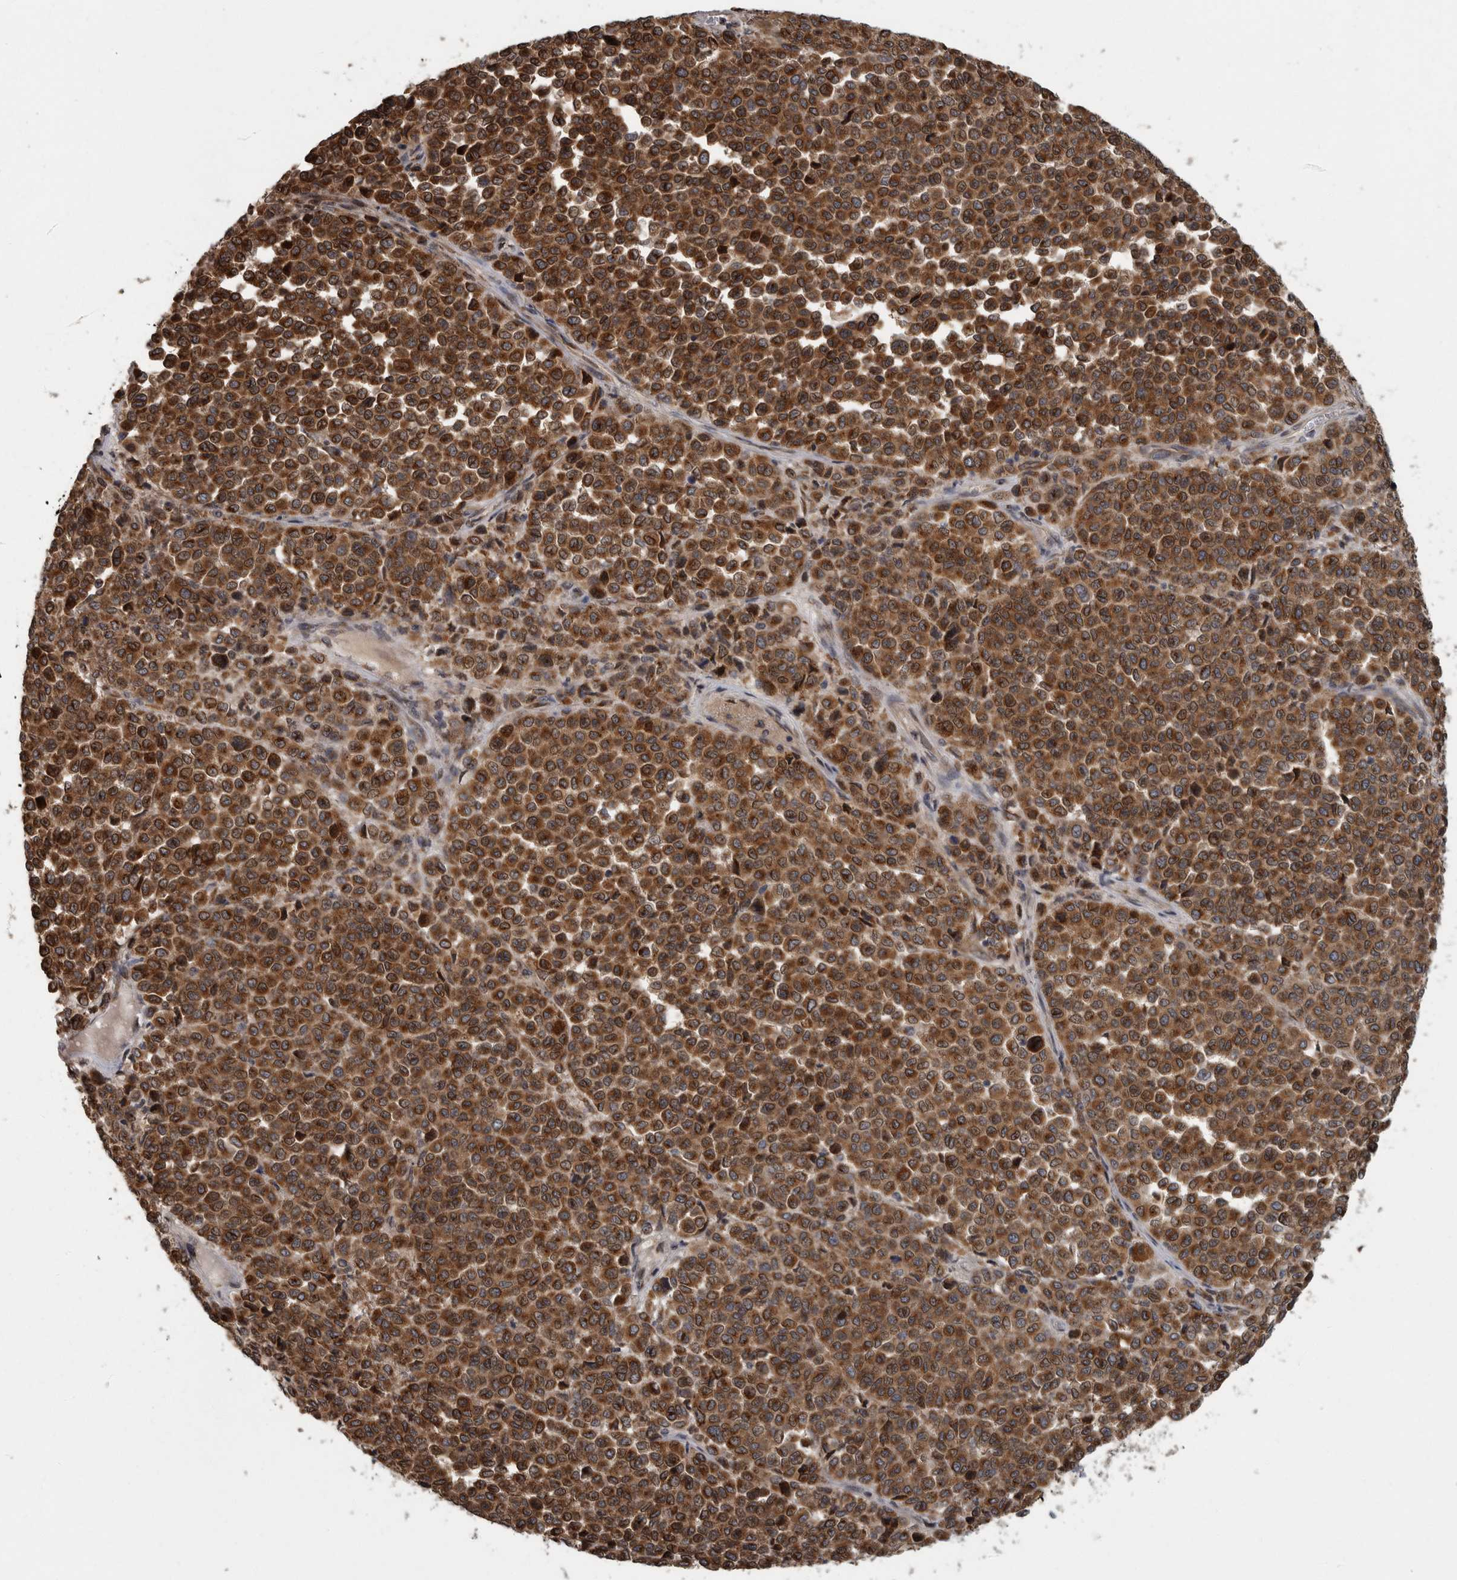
{"staining": {"intensity": "strong", "quantity": ">75%", "location": "cytoplasmic/membranous"}, "tissue": "melanoma", "cell_type": "Tumor cells", "image_type": "cancer", "snomed": [{"axis": "morphology", "description": "Malignant melanoma, Metastatic site"}, {"axis": "topography", "description": "Pancreas"}], "caption": "Melanoma stained for a protein (brown) exhibits strong cytoplasmic/membranous positive expression in approximately >75% of tumor cells.", "gene": "LMAN2L", "patient": {"sex": "female", "age": 30}}